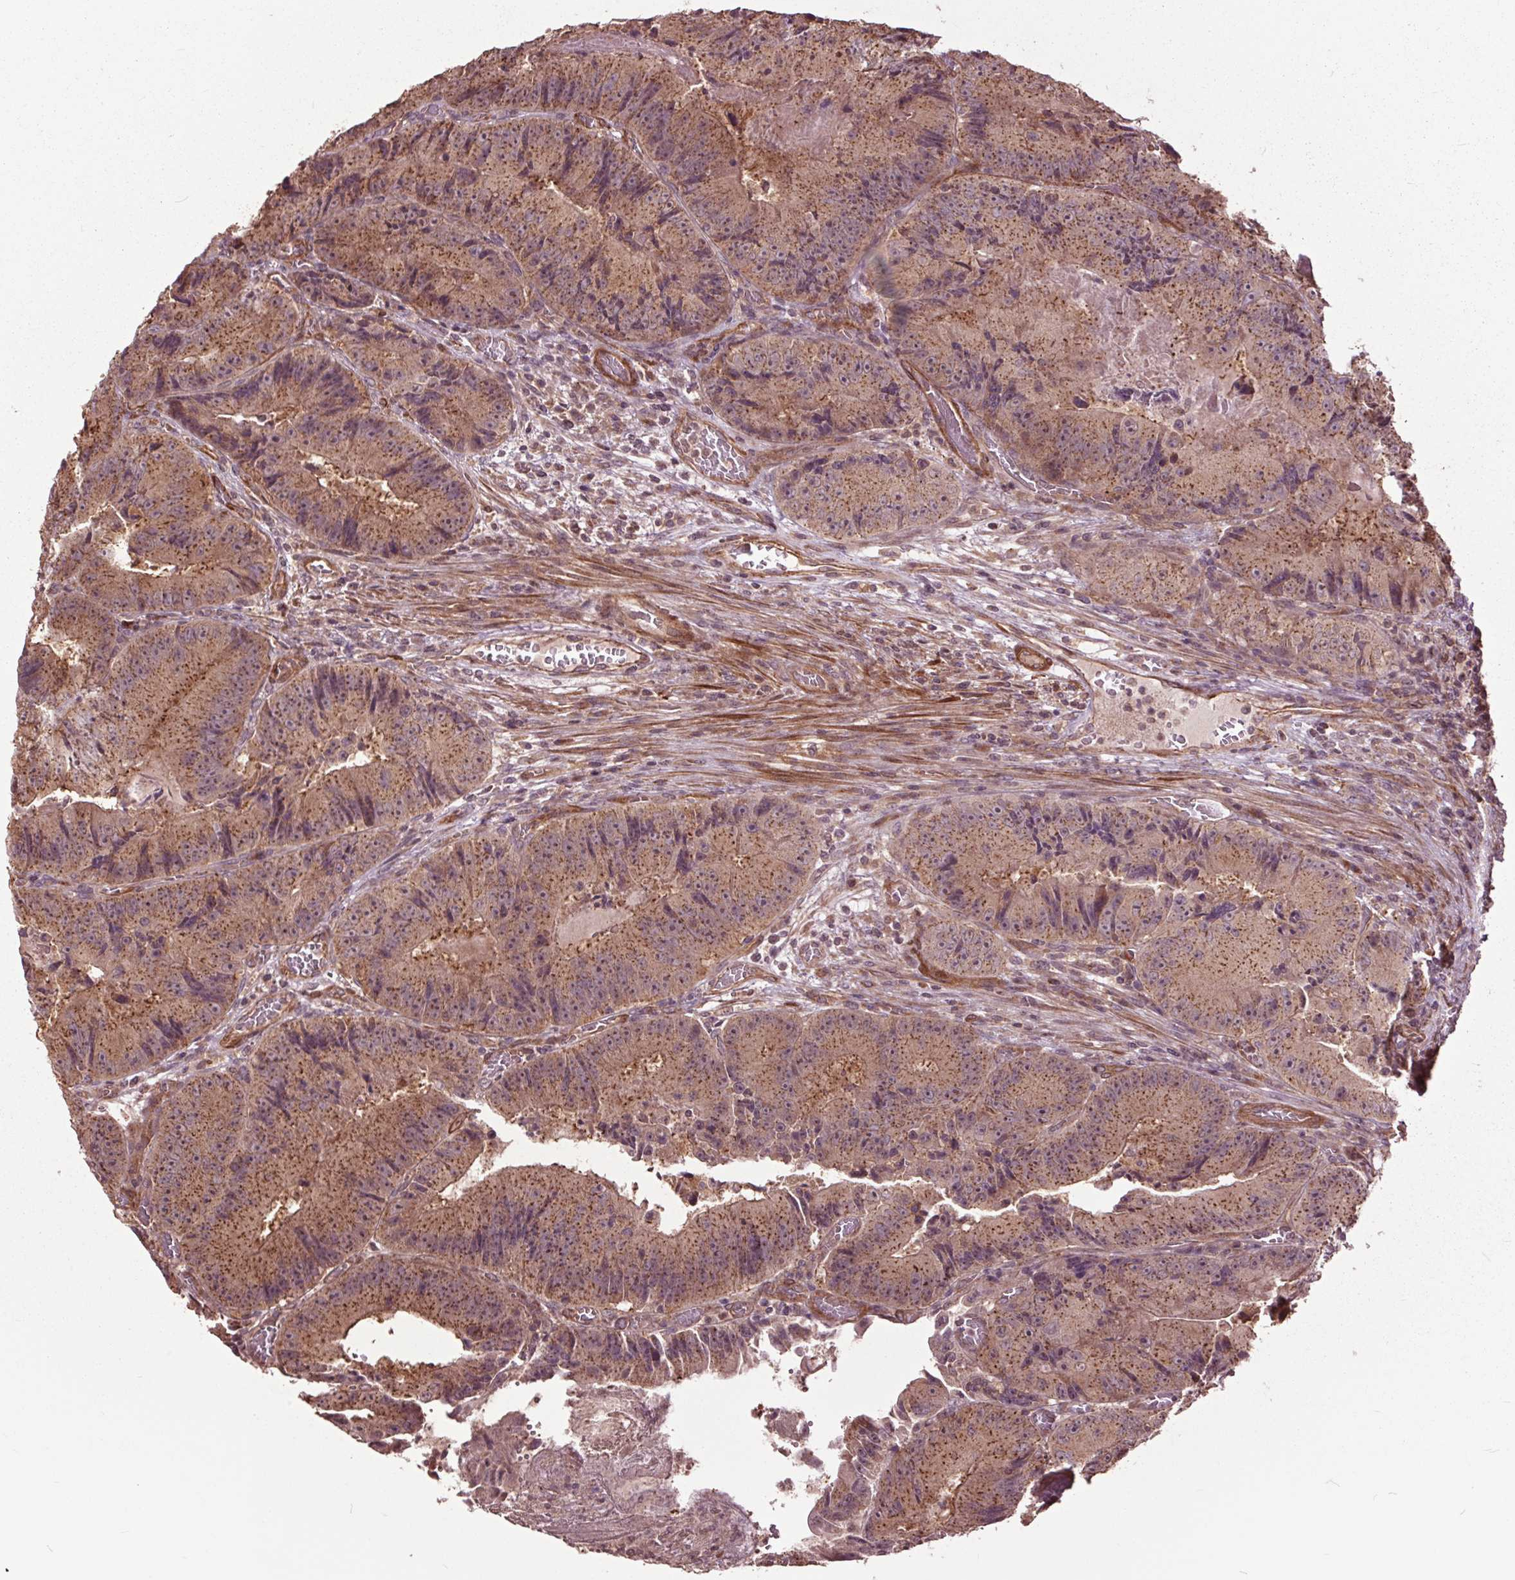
{"staining": {"intensity": "moderate", "quantity": ">75%", "location": "cytoplasmic/membranous"}, "tissue": "colorectal cancer", "cell_type": "Tumor cells", "image_type": "cancer", "snomed": [{"axis": "morphology", "description": "Adenocarcinoma, NOS"}, {"axis": "topography", "description": "Colon"}], "caption": "High-magnification brightfield microscopy of colorectal adenocarcinoma stained with DAB (3,3'-diaminobenzidine) (brown) and counterstained with hematoxylin (blue). tumor cells exhibit moderate cytoplasmic/membranous positivity is identified in about>75% of cells.", "gene": "CEP95", "patient": {"sex": "female", "age": 86}}